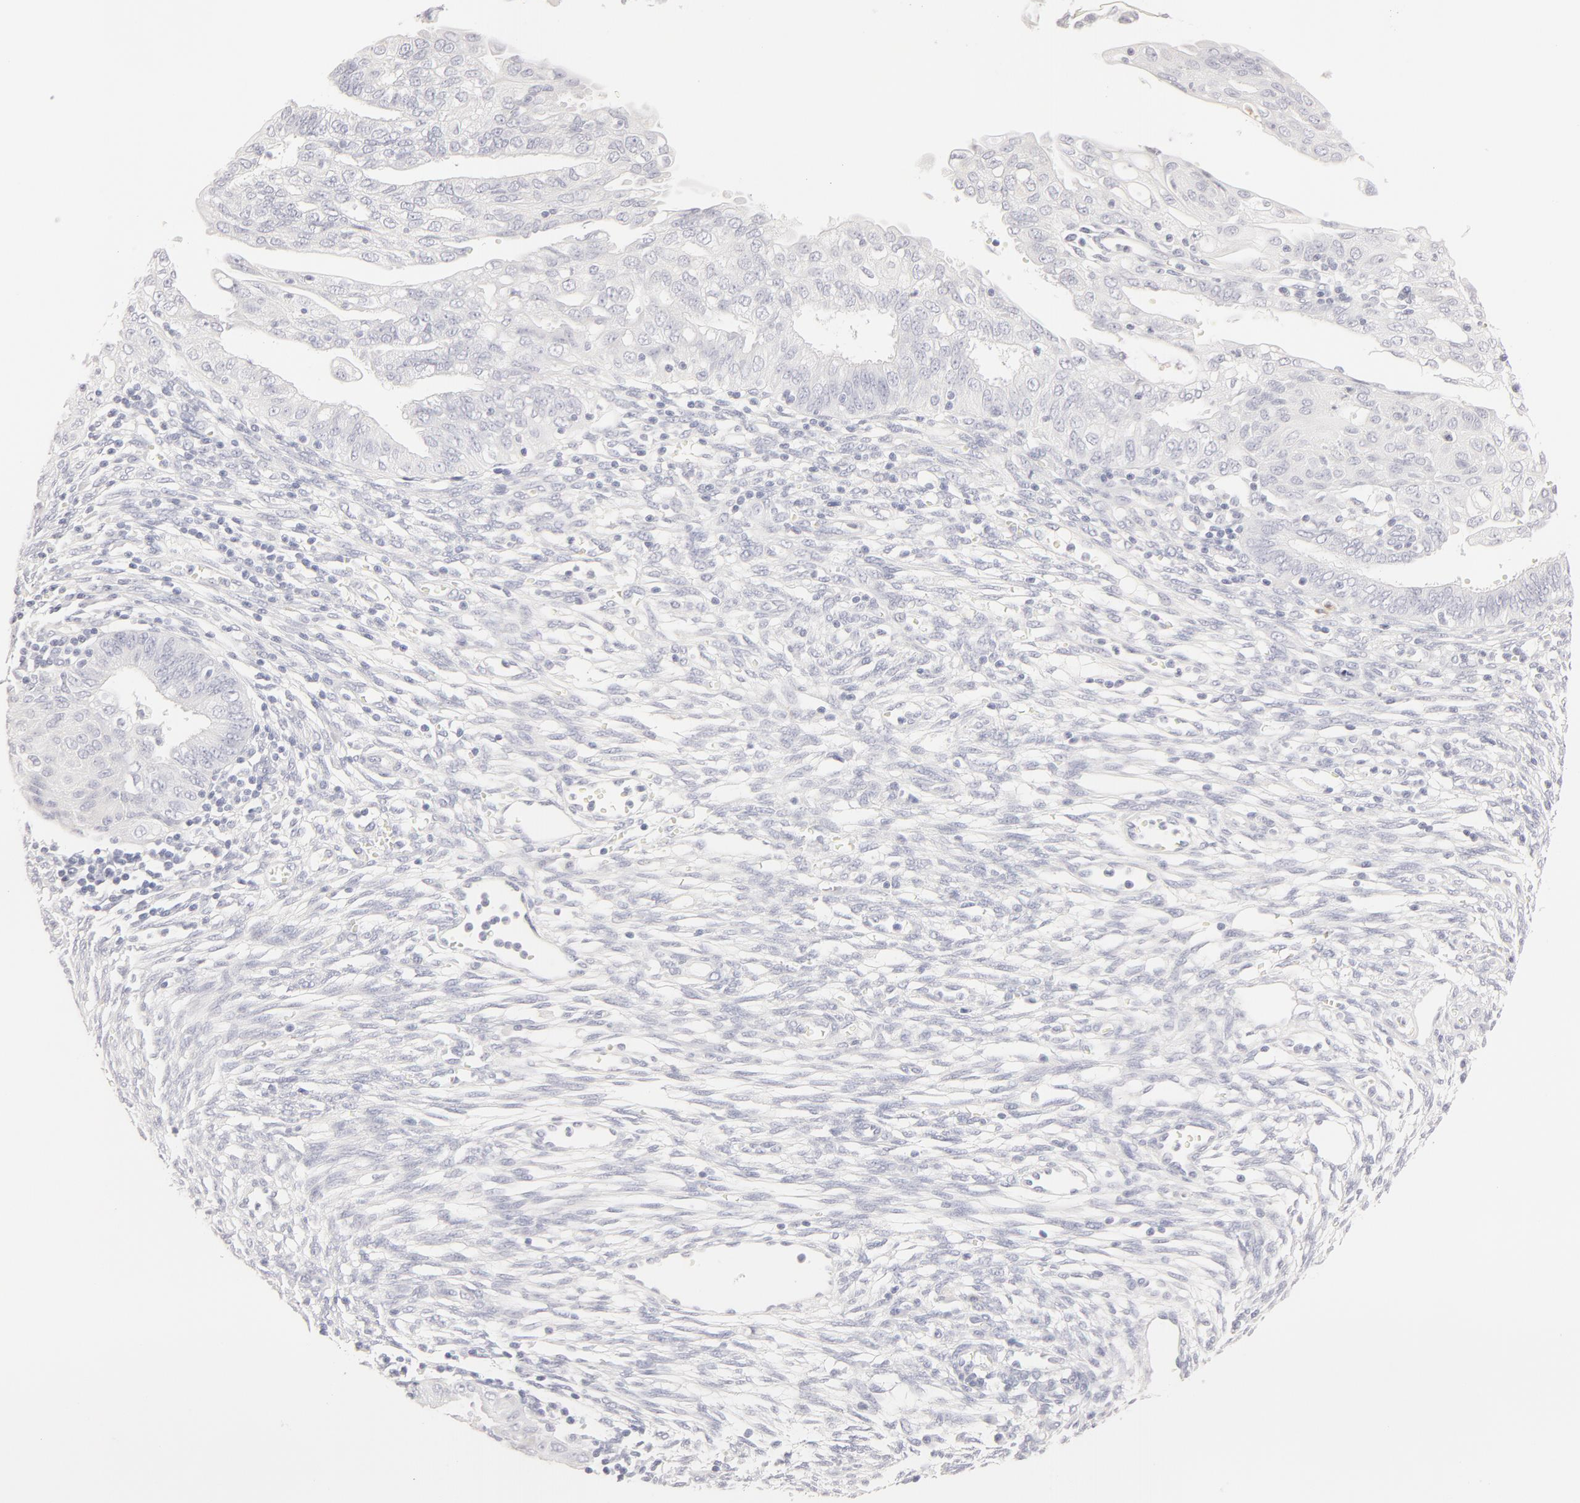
{"staining": {"intensity": "negative", "quantity": "none", "location": "none"}, "tissue": "endometrial cancer", "cell_type": "Tumor cells", "image_type": "cancer", "snomed": [{"axis": "morphology", "description": "Adenocarcinoma, NOS"}, {"axis": "topography", "description": "Endometrium"}], "caption": "Immunohistochemistry of endometrial cancer shows no staining in tumor cells. (DAB immunohistochemistry (IHC) with hematoxylin counter stain).", "gene": "LGALS7B", "patient": {"sex": "female", "age": 51}}